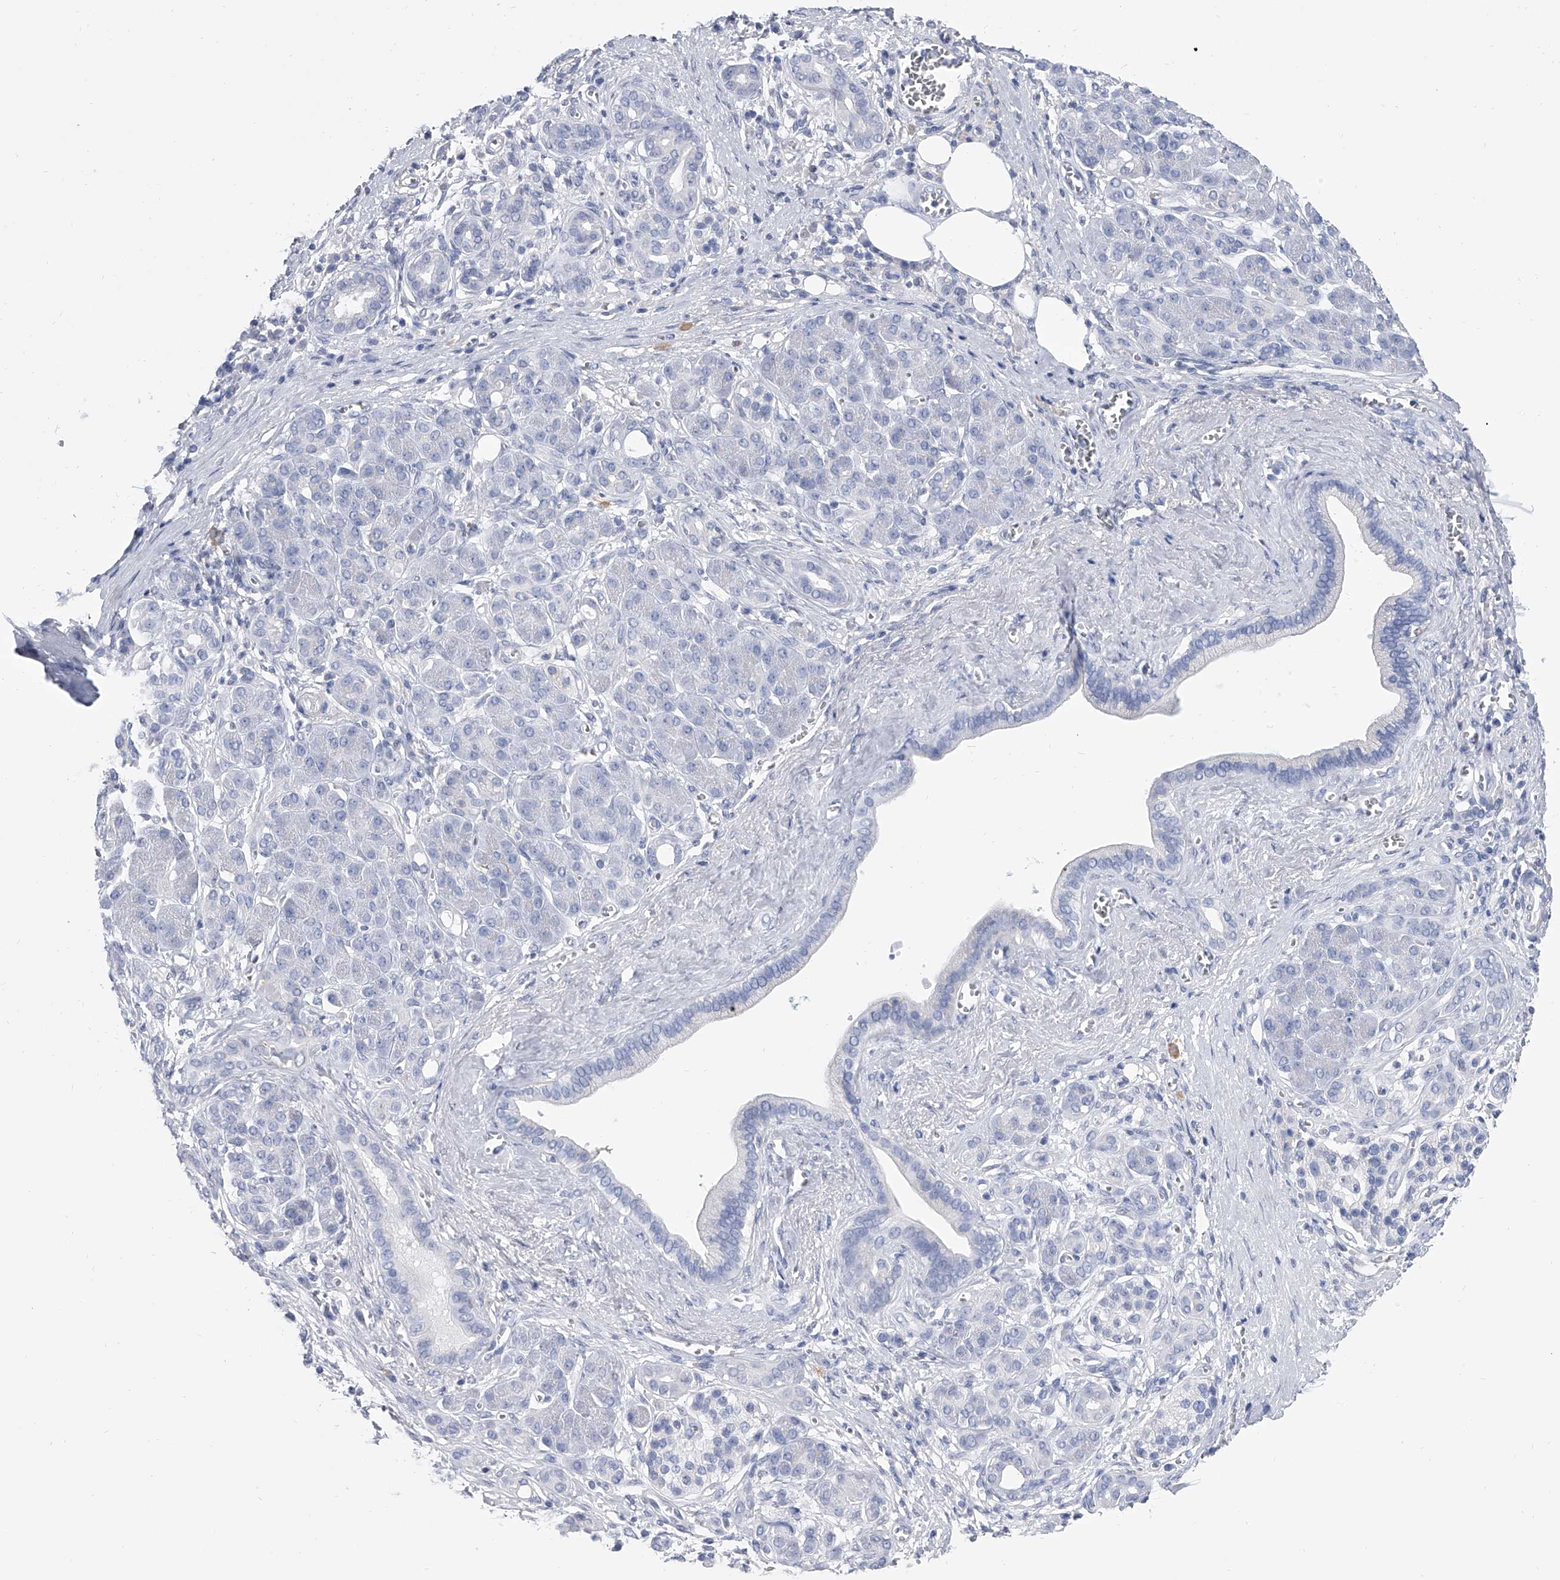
{"staining": {"intensity": "negative", "quantity": "none", "location": "none"}, "tissue": "pancreatic cancer", "cell_type": "Tumor cells", "image_type": "cancer", "snomed": [{"axis": "morphology", "description": "Adenocarcinoma, NOS"}, {"axis": "topography", "description": "Pancreas"}], "caption": "Tumor cells show no significant protein positivity in pancreatic cancer (adenocarcinoma).", "gene": "SERPINB9", "patient": {"sex": "male", "age": 78}}